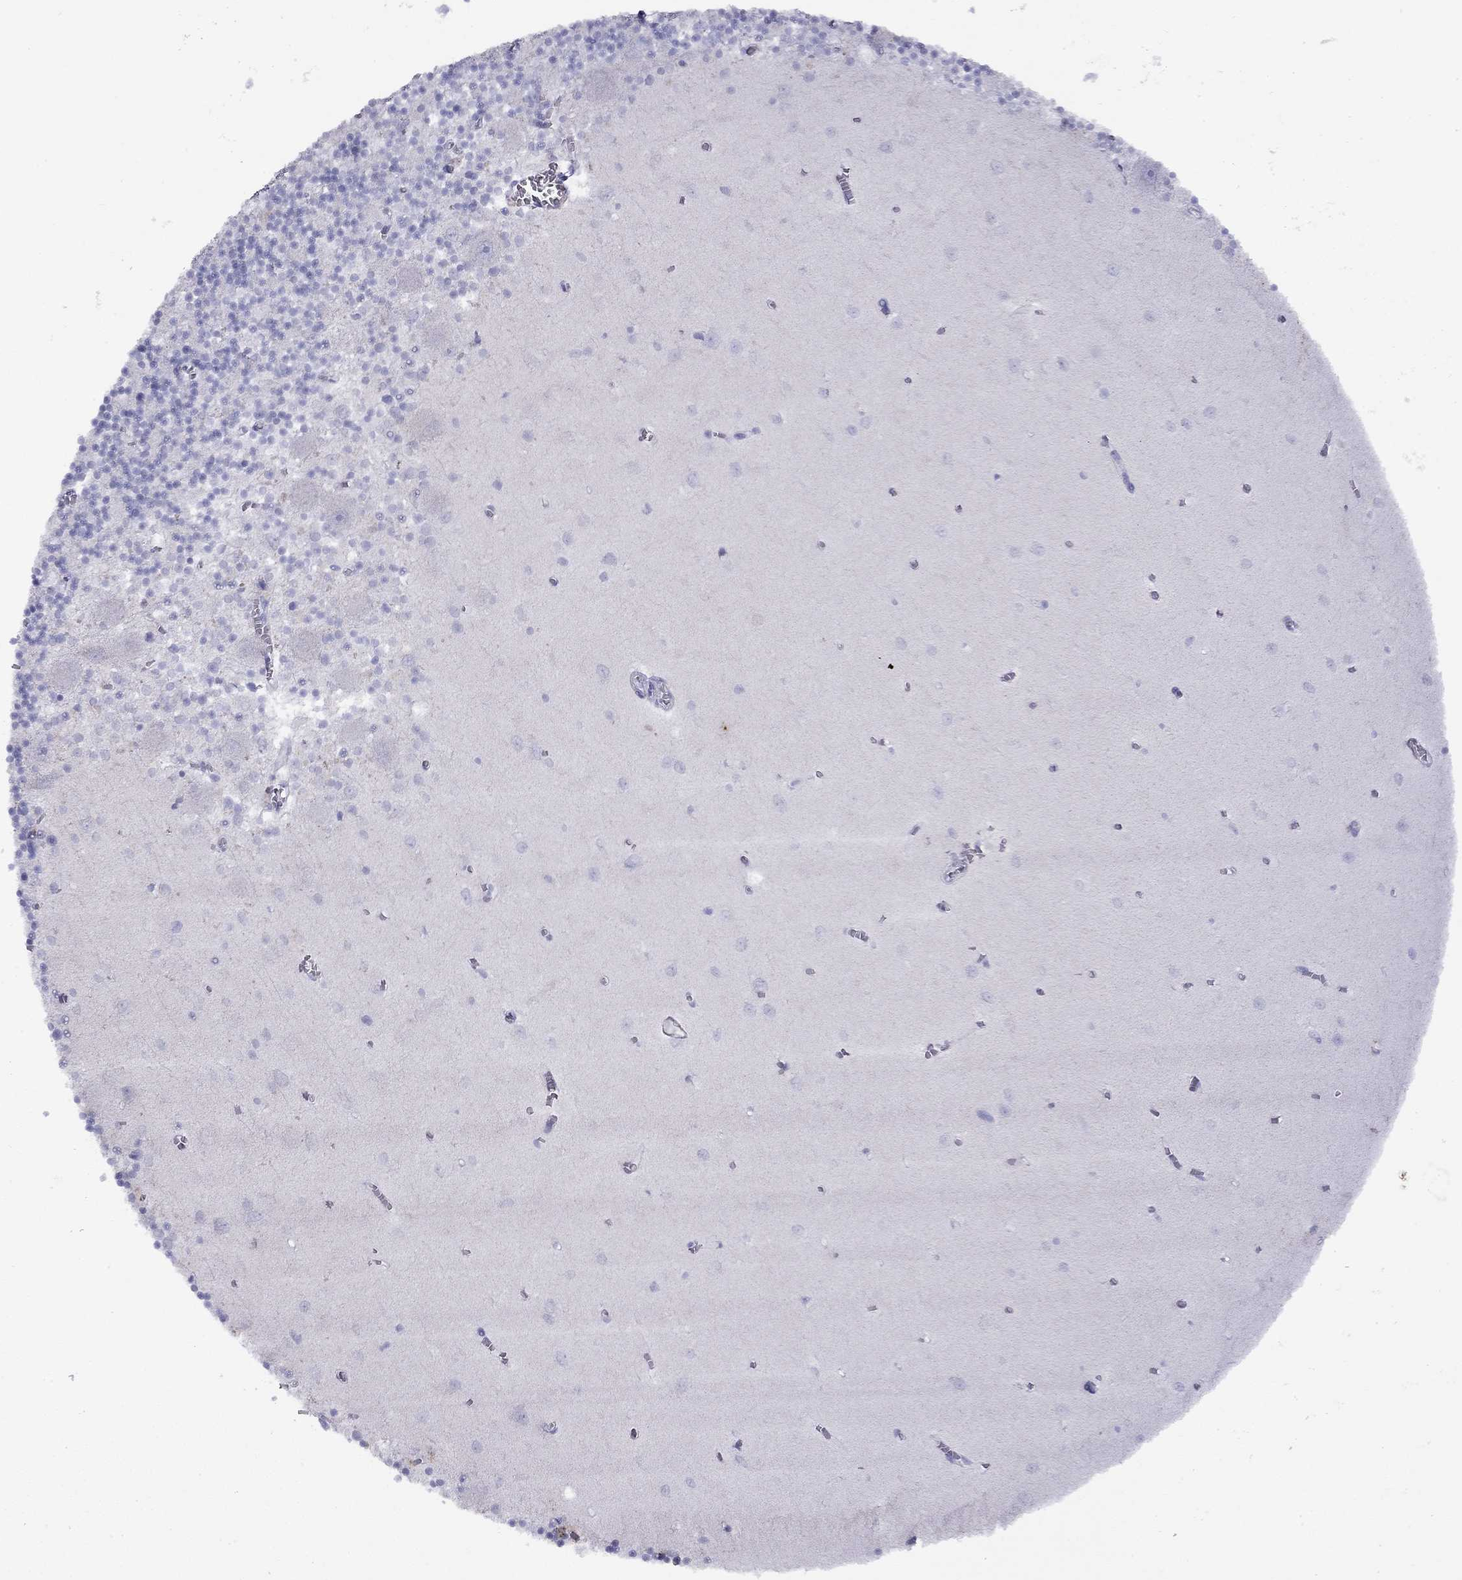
{"staining": {"intensity": "negative", "quantity": "none", "location": "none"}, "tissue": "cerebellum", "cell_type": "Cells in granular layer", "image_type": "normal", "snomed": [{"axis": "morphology", "description": "Normal tissue, NOS"}, {"axis": "topography", "description": "Cerebellum"}], "caption": "This micrograph is of normal cerebellum stained with immunohistochemistry (IHC) to label a protein in brown with the nuclei are counter-stained blue. There is no positivity in cells in granular layer.", "gene": "GNAT3", "patient": {"sex": "female", "age": 64}}